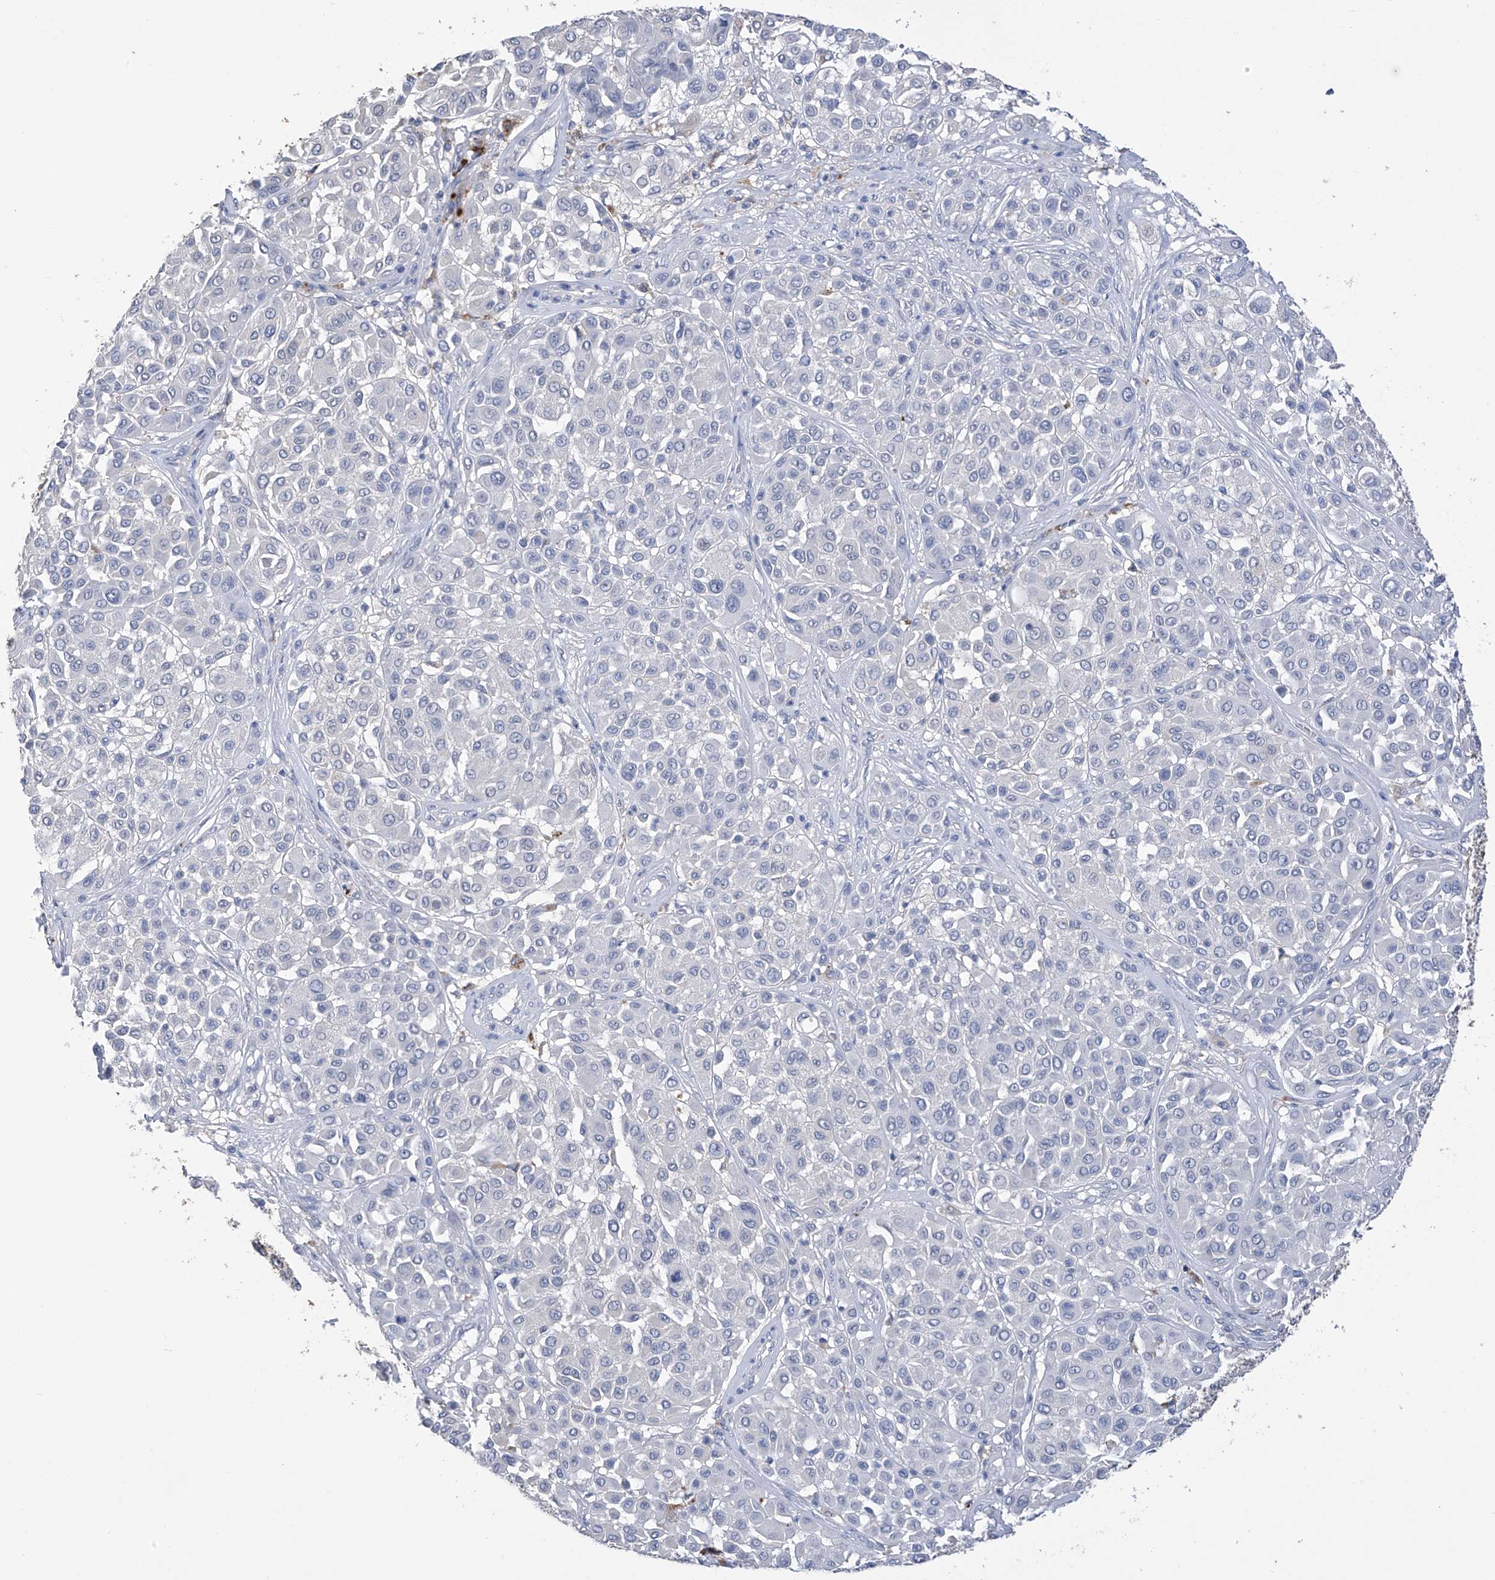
{"staining": {"intensity": "negative", "quantity": "none", "location": "none"}, "tissue": "melanoma", "cell_type": "Tumor cells", "image_type": "cancer", "snomed": [{"axis": "morphology", "description": "Malignant melanoma, Metastatic site"}, {"axis": "topography", "description": "Soft tissue"}], "caption": "A micrograph of human malignant melanoma (metastatic site) is negative for staining in tumor cells.", "gene": "OGT", "patient": {"sex": "male", "age": 41}}